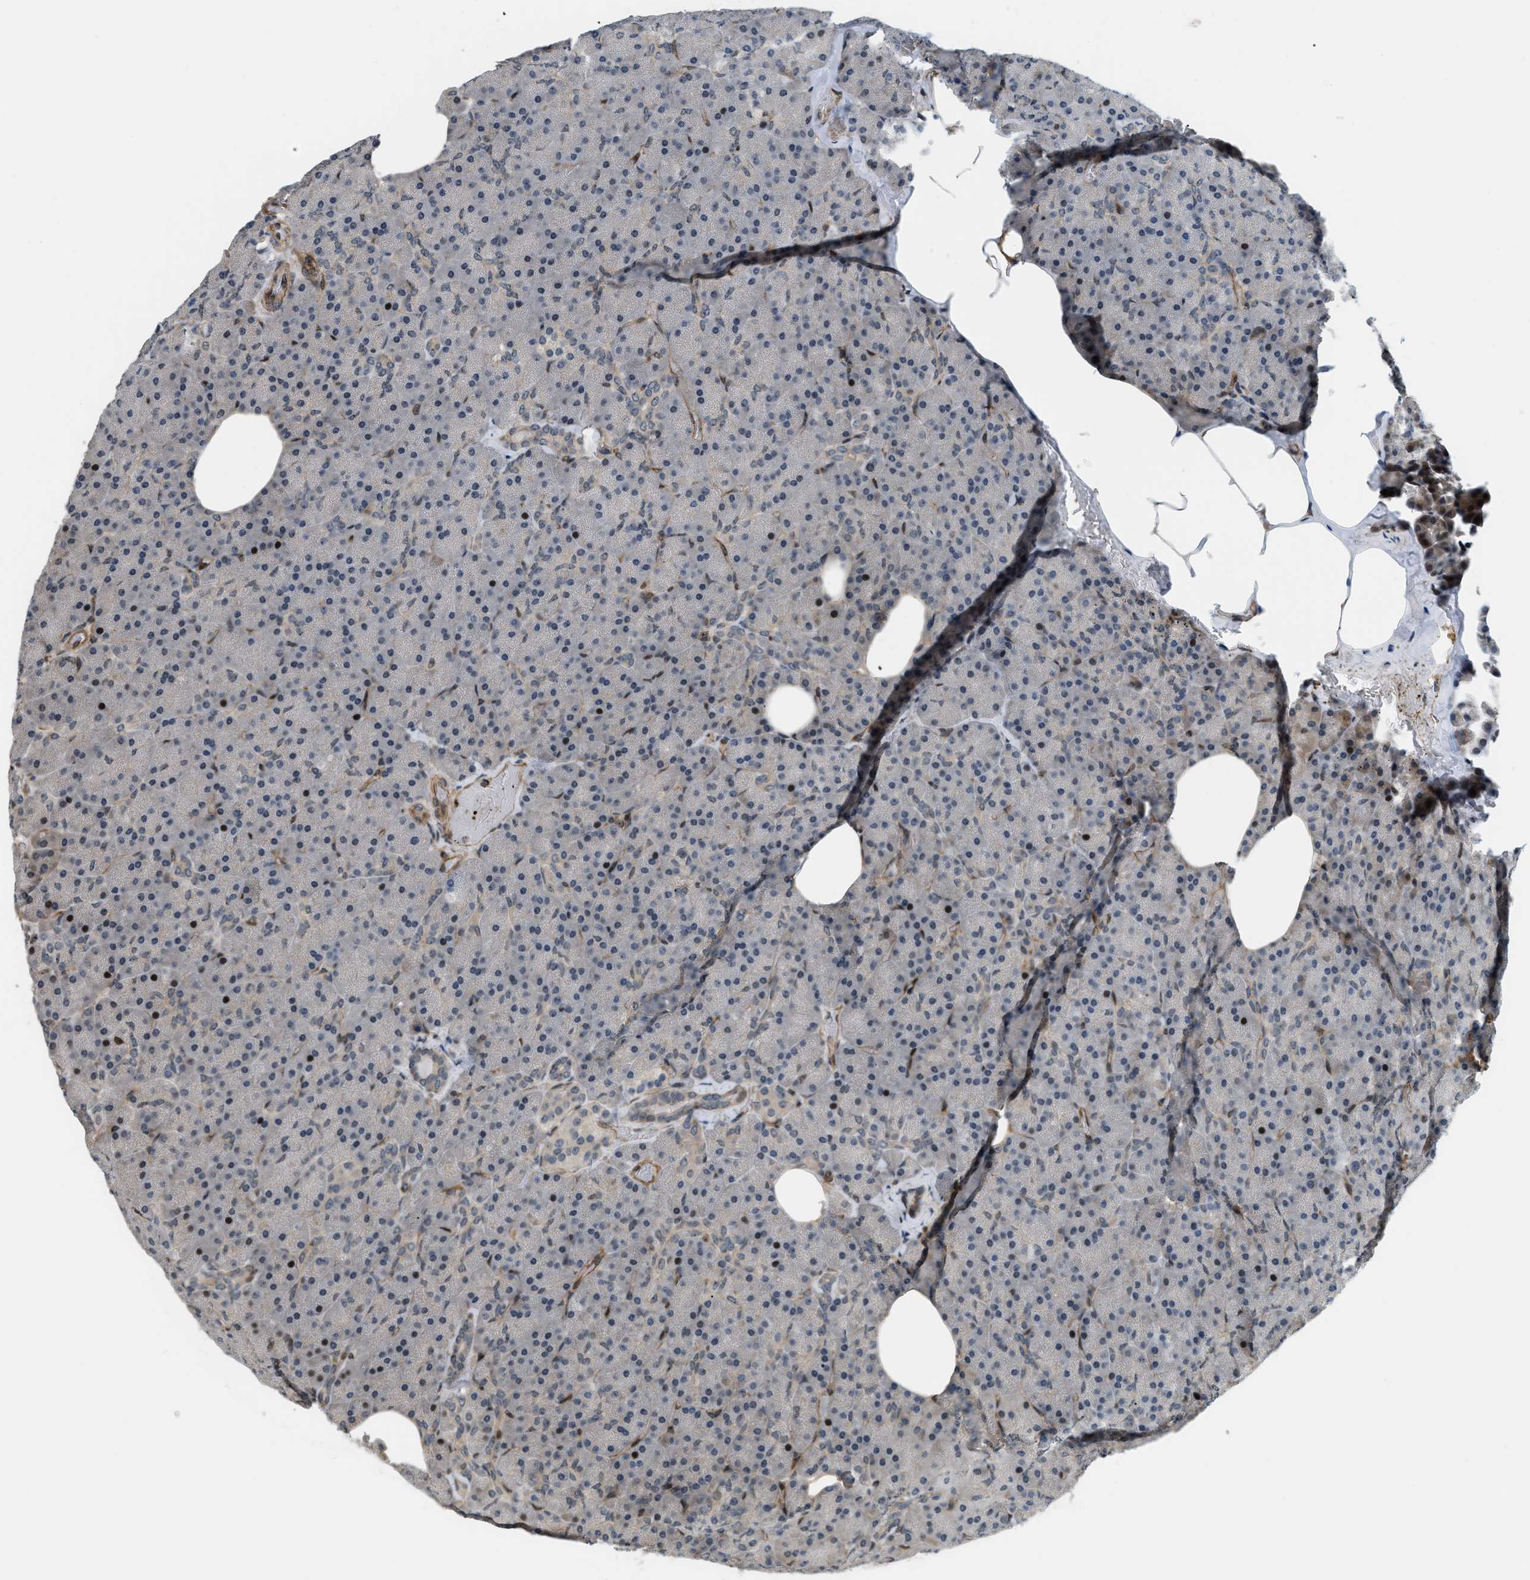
{"staining": {"intensity": "moderate", "quantity": "<25%", "location": "nuclear"}, "tissue": "pancreas", "cell_type": "Exocrine glandular cells", "image_type": "normal", "snomed": [{"axis": "morphology", "description": "Normal tissue, NOS"}, {"axis": "topography", "description": "Pancreas"}], "caption": "Immunohistochemical staining of normal pancreas displays <25% levels of moderate nuclear protein expression in about <25% of exocrine glandular cells.", "gene": "LTA4H", "patient": {"sex": "female", "age": 35}}